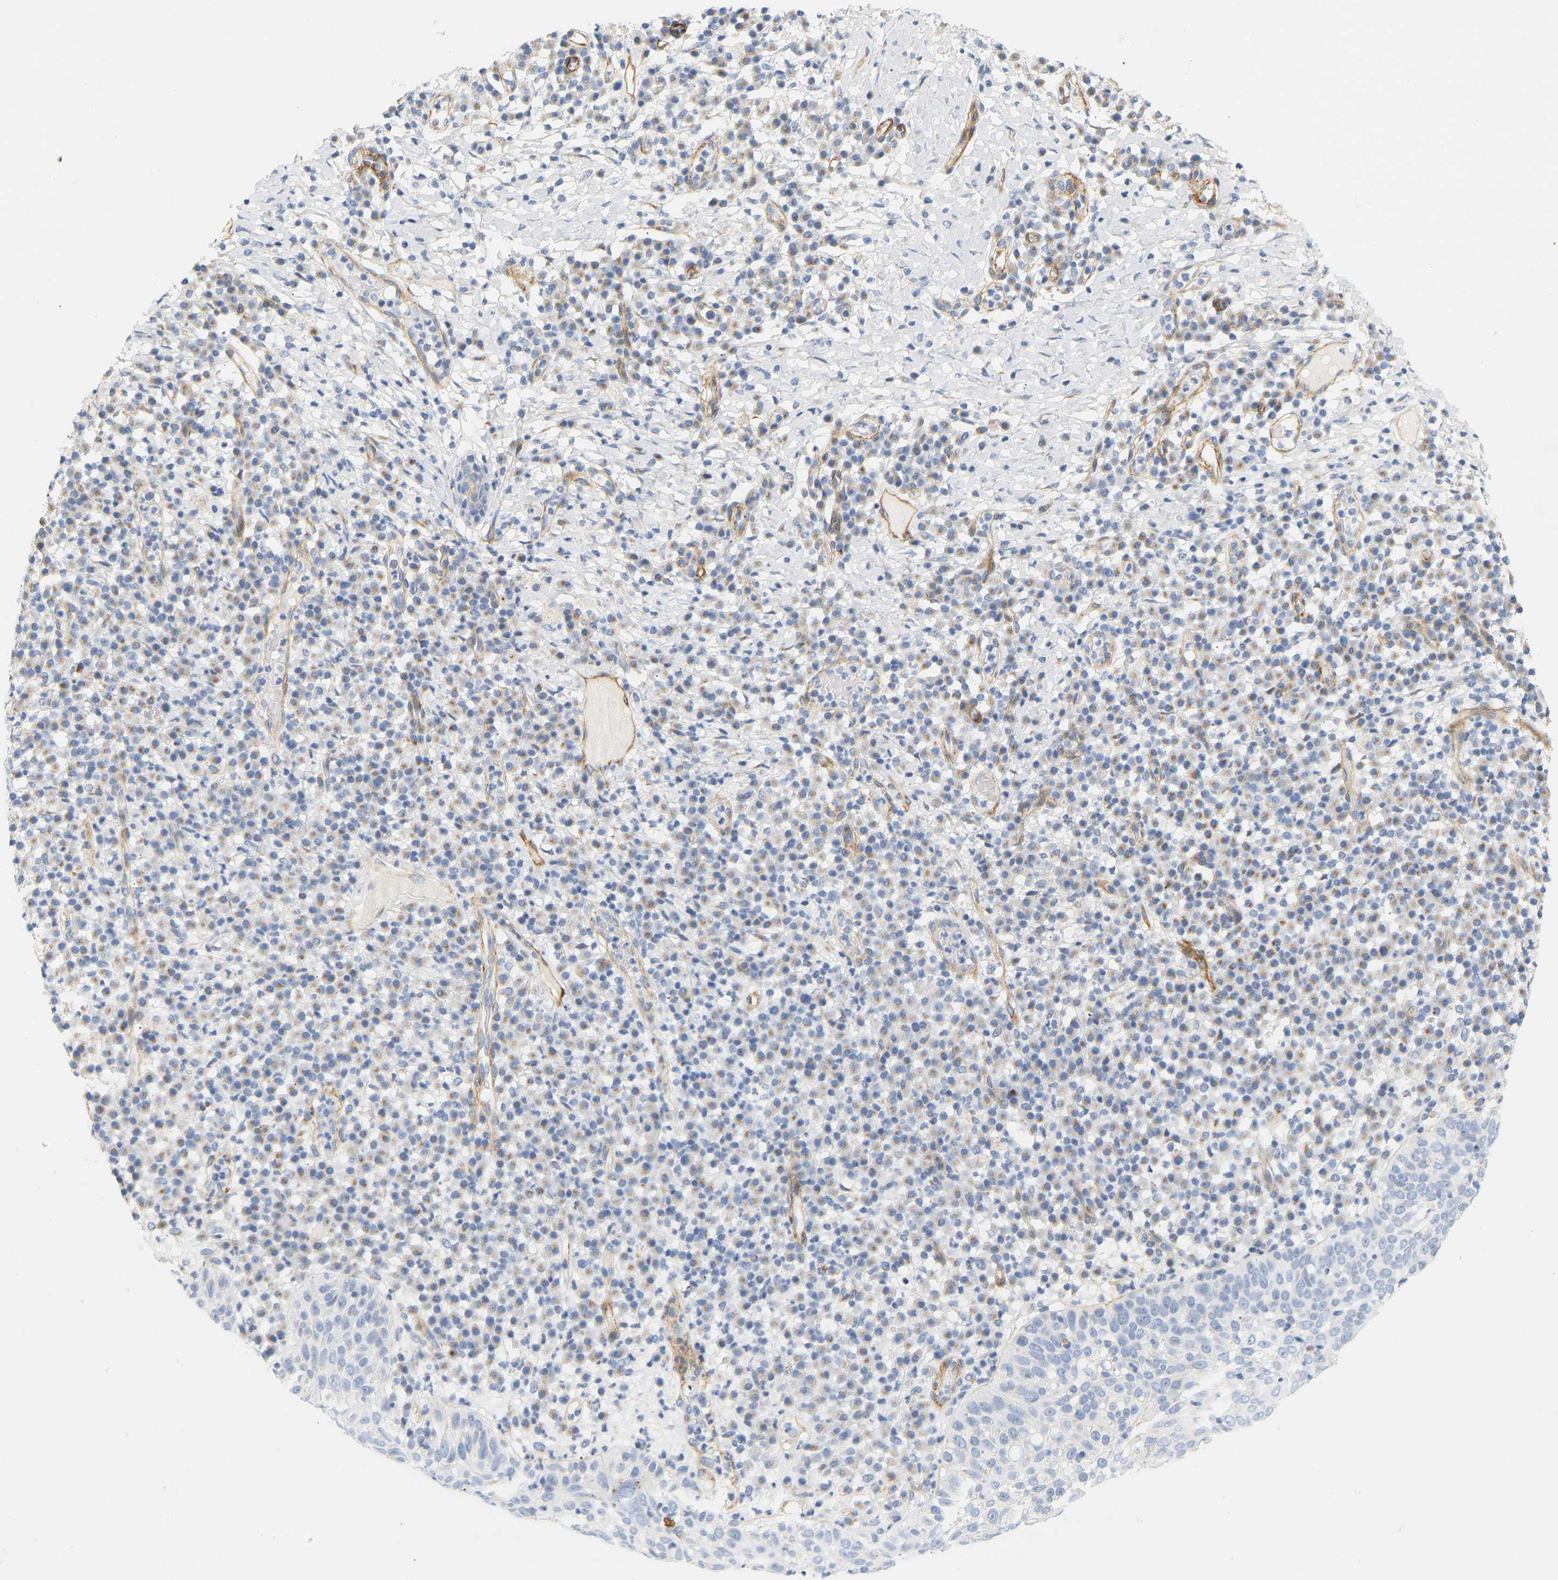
{"staining": {"intensity": "negative", "quantity": "none", "location": "none"}, "tissue": "skin cancer", "cell_type": "Tumor cells", "image_type": "cancer", "snomed": [{"axis": "morphology", "description": "Squamous cell carcinoma in situ, NOS"}, {"axis": "morphology", "description": "Squamous cell carcinoma, NOS"}, {"axis": "topography", "description": "Skin"}], "caption": "Tumor cells are negative for protein expression in human skin squamous cell carcinoma. Nuclei are stained in blue.", "gene": "SLC30A7", "patient": {"sex": "male", "age": 93}}